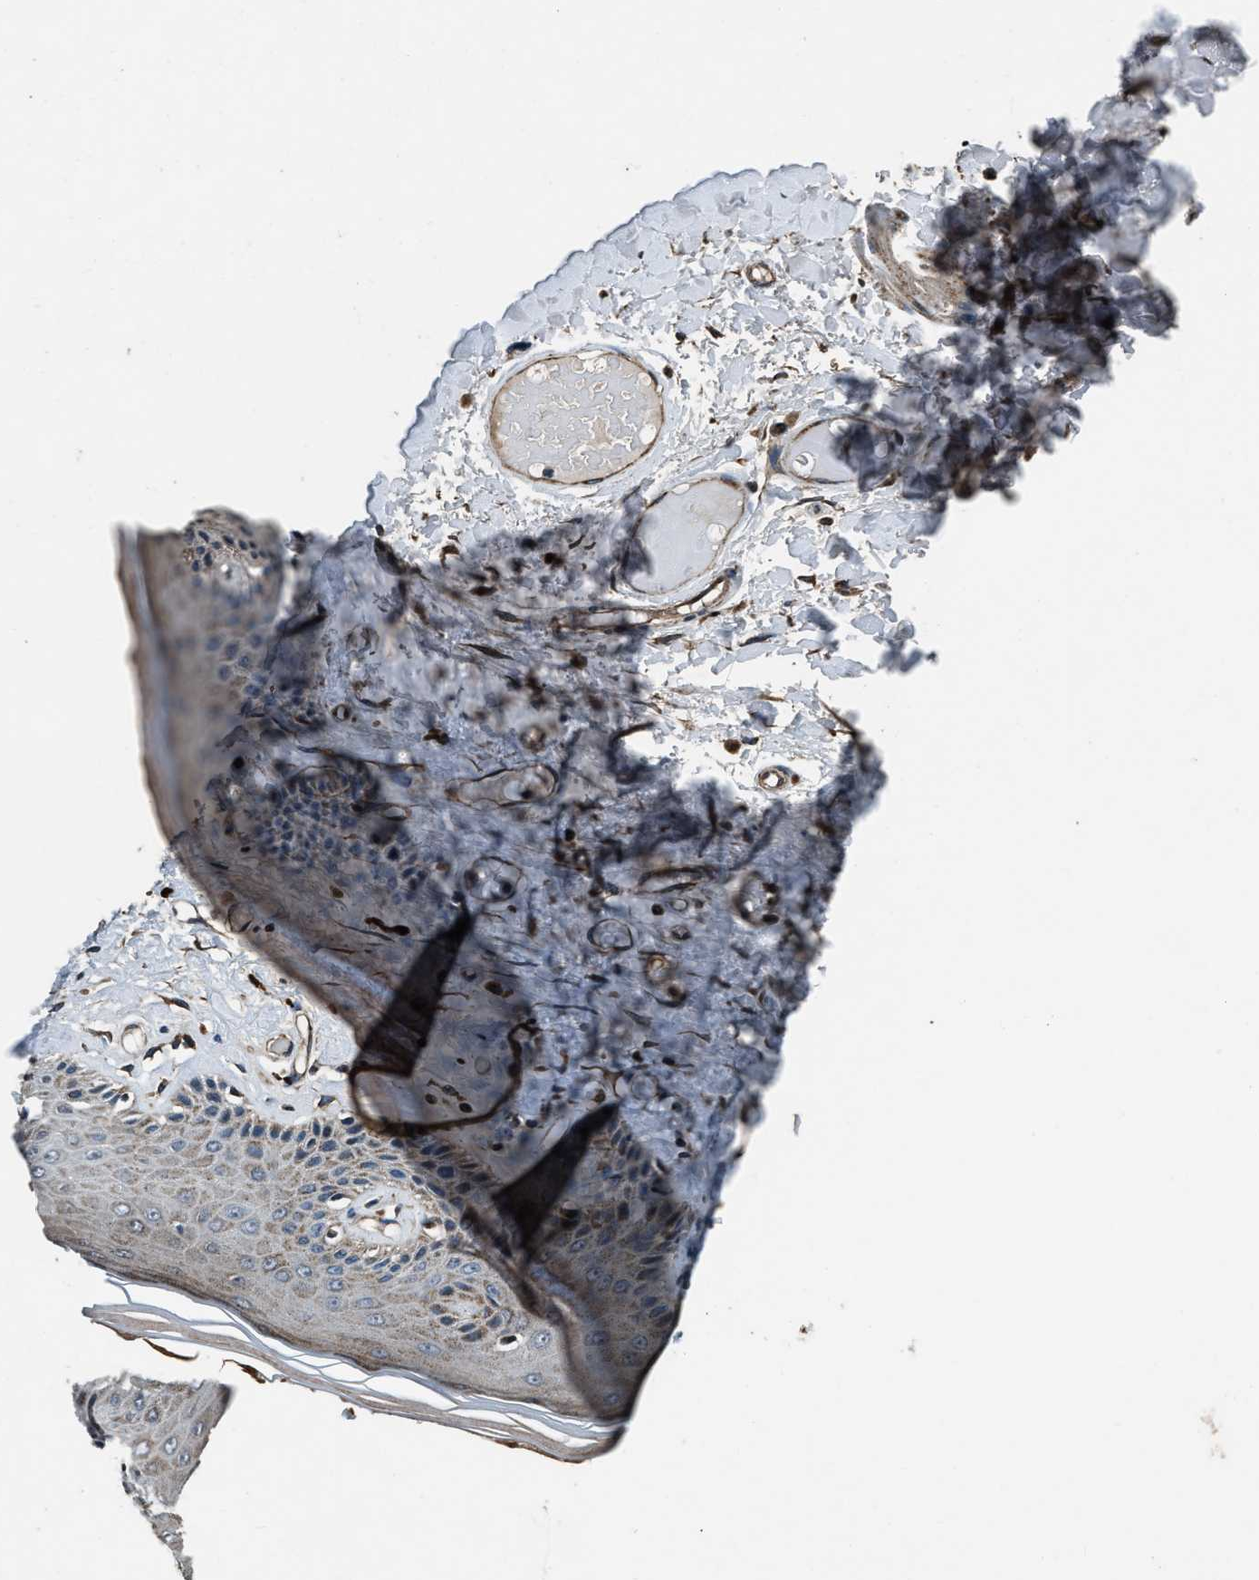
{"staining": {"intensity": "moderate", "quantity": "25%-75%", "location": "cytoplasmic/membranous"}, "tissue": "skin", "cell_type": "Epidermal cells", "image_type": "normal", "snomed": [{"axis": "morphology", "description": "Normal tissue, NOS"}, {"axis": "topography", "description": "Vulva"}], "caption": "Epidermal cells demonstrate medium levels of moderate cytoplasmic/membranous positivity in approximately 25%-75% of cells in normal human skin. Using DAB (3,3'-diaminobenzidine) (brown) and hematoxylin (blue) stains, captured at high magnification using brightfield microscopy.", "gene": "OGDH", "patient": {"sex": "female", "age": 73}}